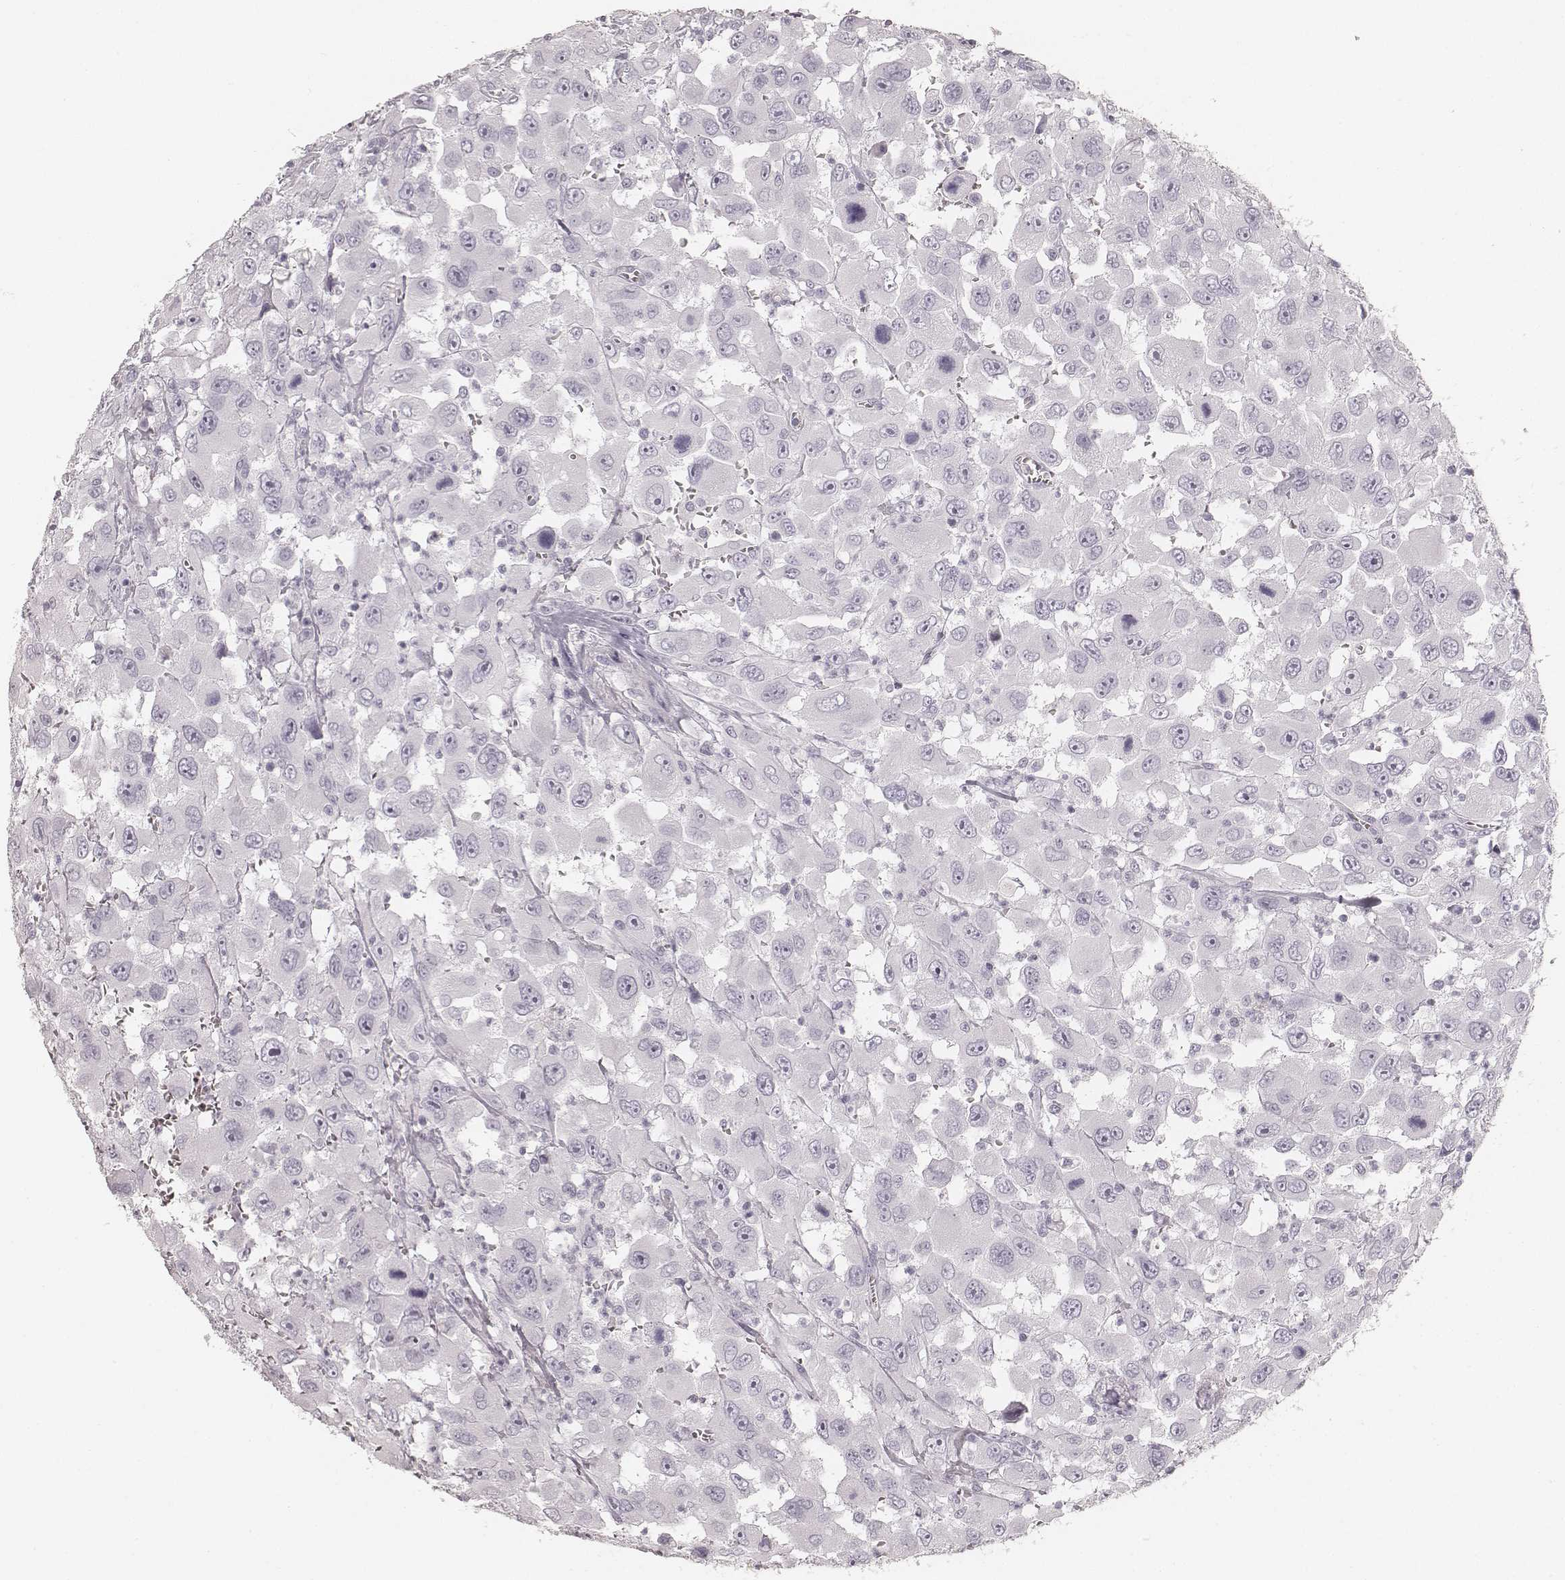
{"staining": {"intensity": "negative", "quantity": "none", "location": "none"}, "tissue": "head and neck cancer", "cell_type": "Tumor cells", "image_type": "cancer", "snomed": [{"axis": "morphology", "description": "Squamous cell carcinoma, NOS"}, {"axis": "morphology", "description": "Squamous cell carcinoma, metastatic, NOS"}, {"axis": "topography", "description": "Oral tissue"}, {"axis": "topography", "description": "Head-Neck"}], "caption": "High power microscopy photomicrograph of an immunohistochemistry (IHC) micrograph of head and neck cancer (squamous cell carcinoma), revealing no significant positivity in tumor cells.", "gene": "KRT31", "patient": {"sex": "female", "age": 85}}